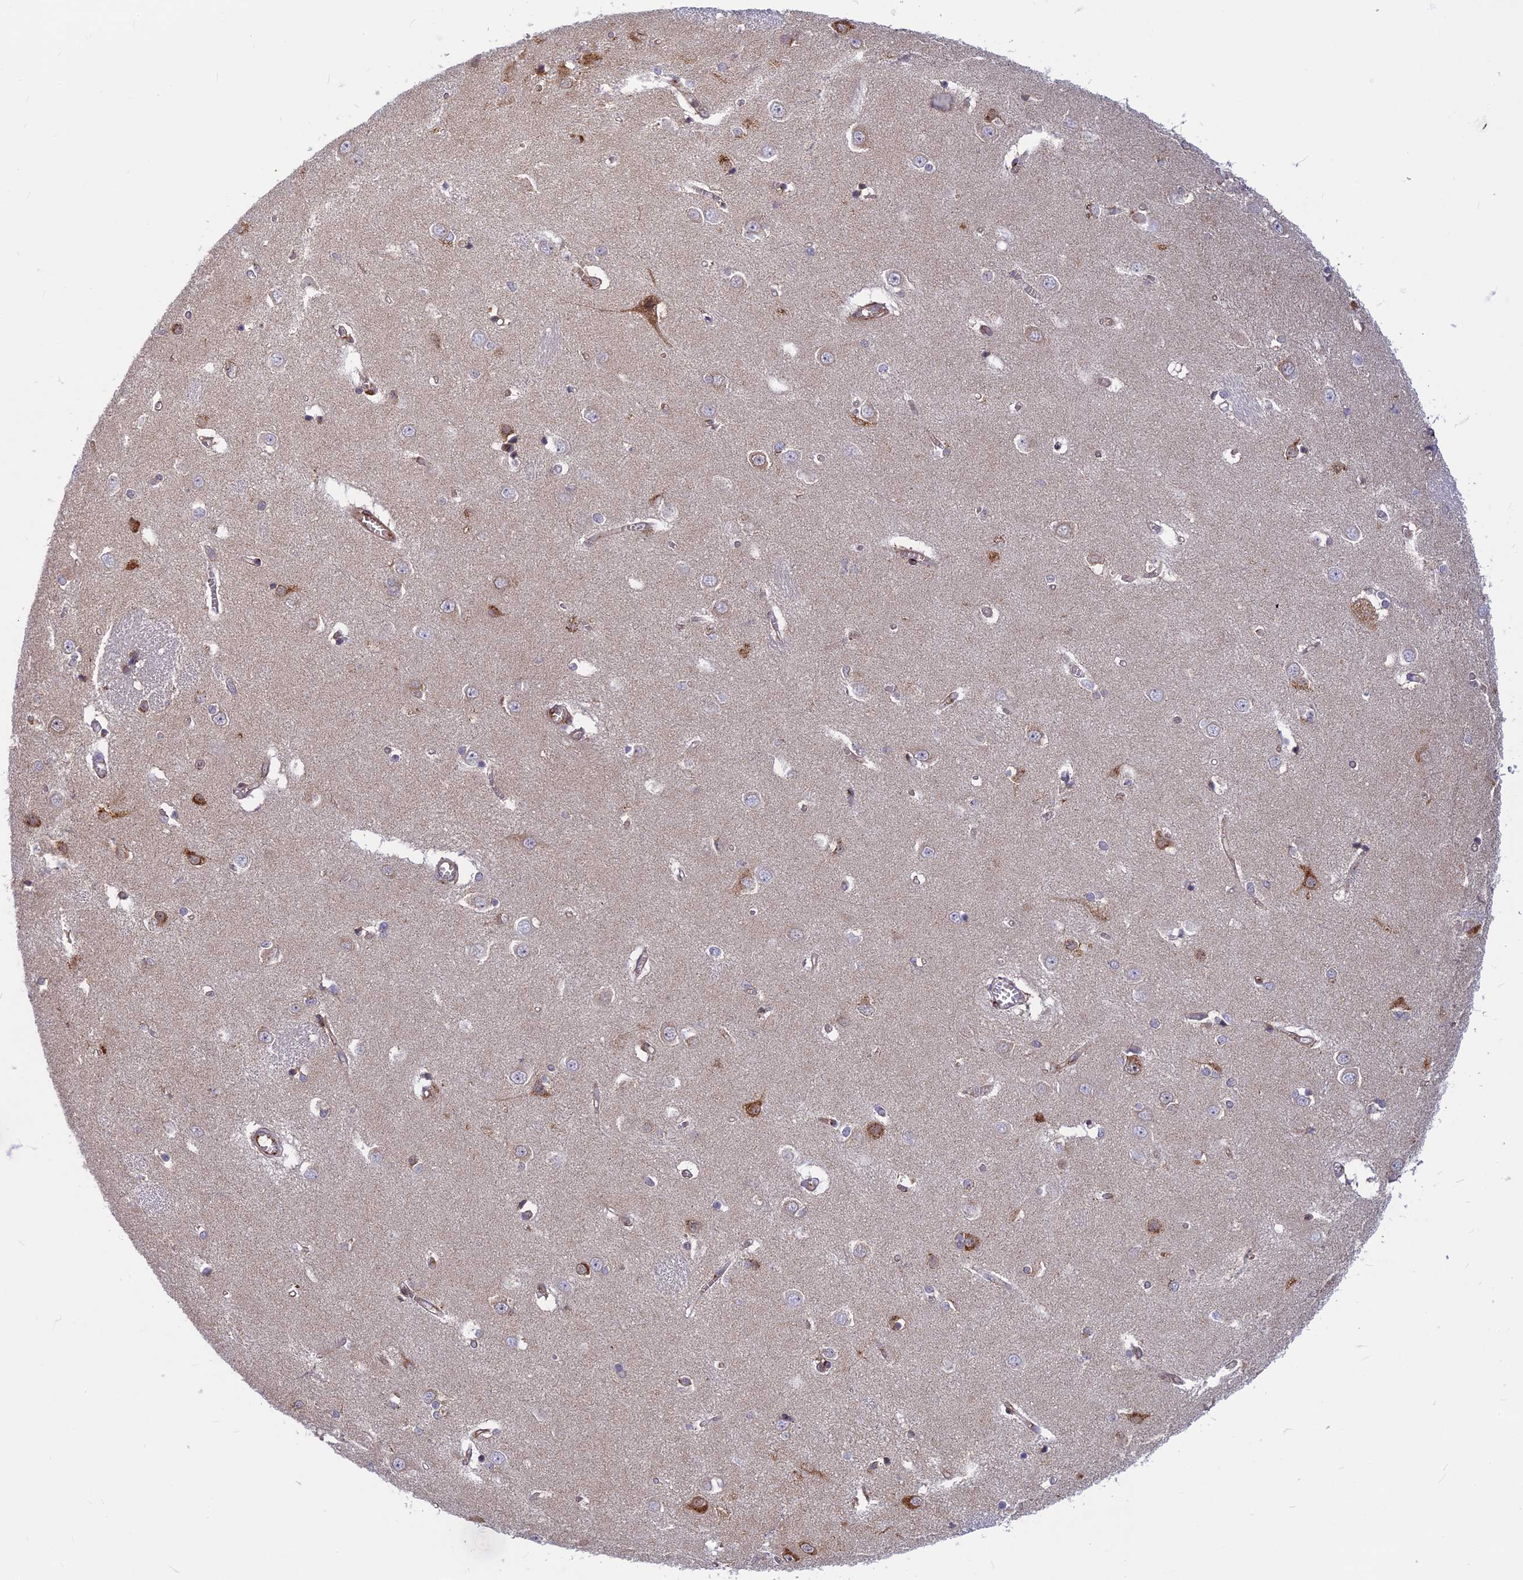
{"staining": {"intensity": "weak", "quantity": "<25%", "location": "cytoplasmic/membranous"}, "tissue": "caudate", "cell_type": "Glial cells", "image_type": "normal", "snomed": [{"axis": "morphology", "description": "Normal tissue, NOS"}, {"axis": "topography", "description": "Lateral ventricle wall"}], "caption": "Glial cells show no significant protein positivity in benign caudate. (Brightfield microscopy of DAB IHC at high magnification).", "gene": "CLINT1", "patient": {"sex": "male", "age": 37}}